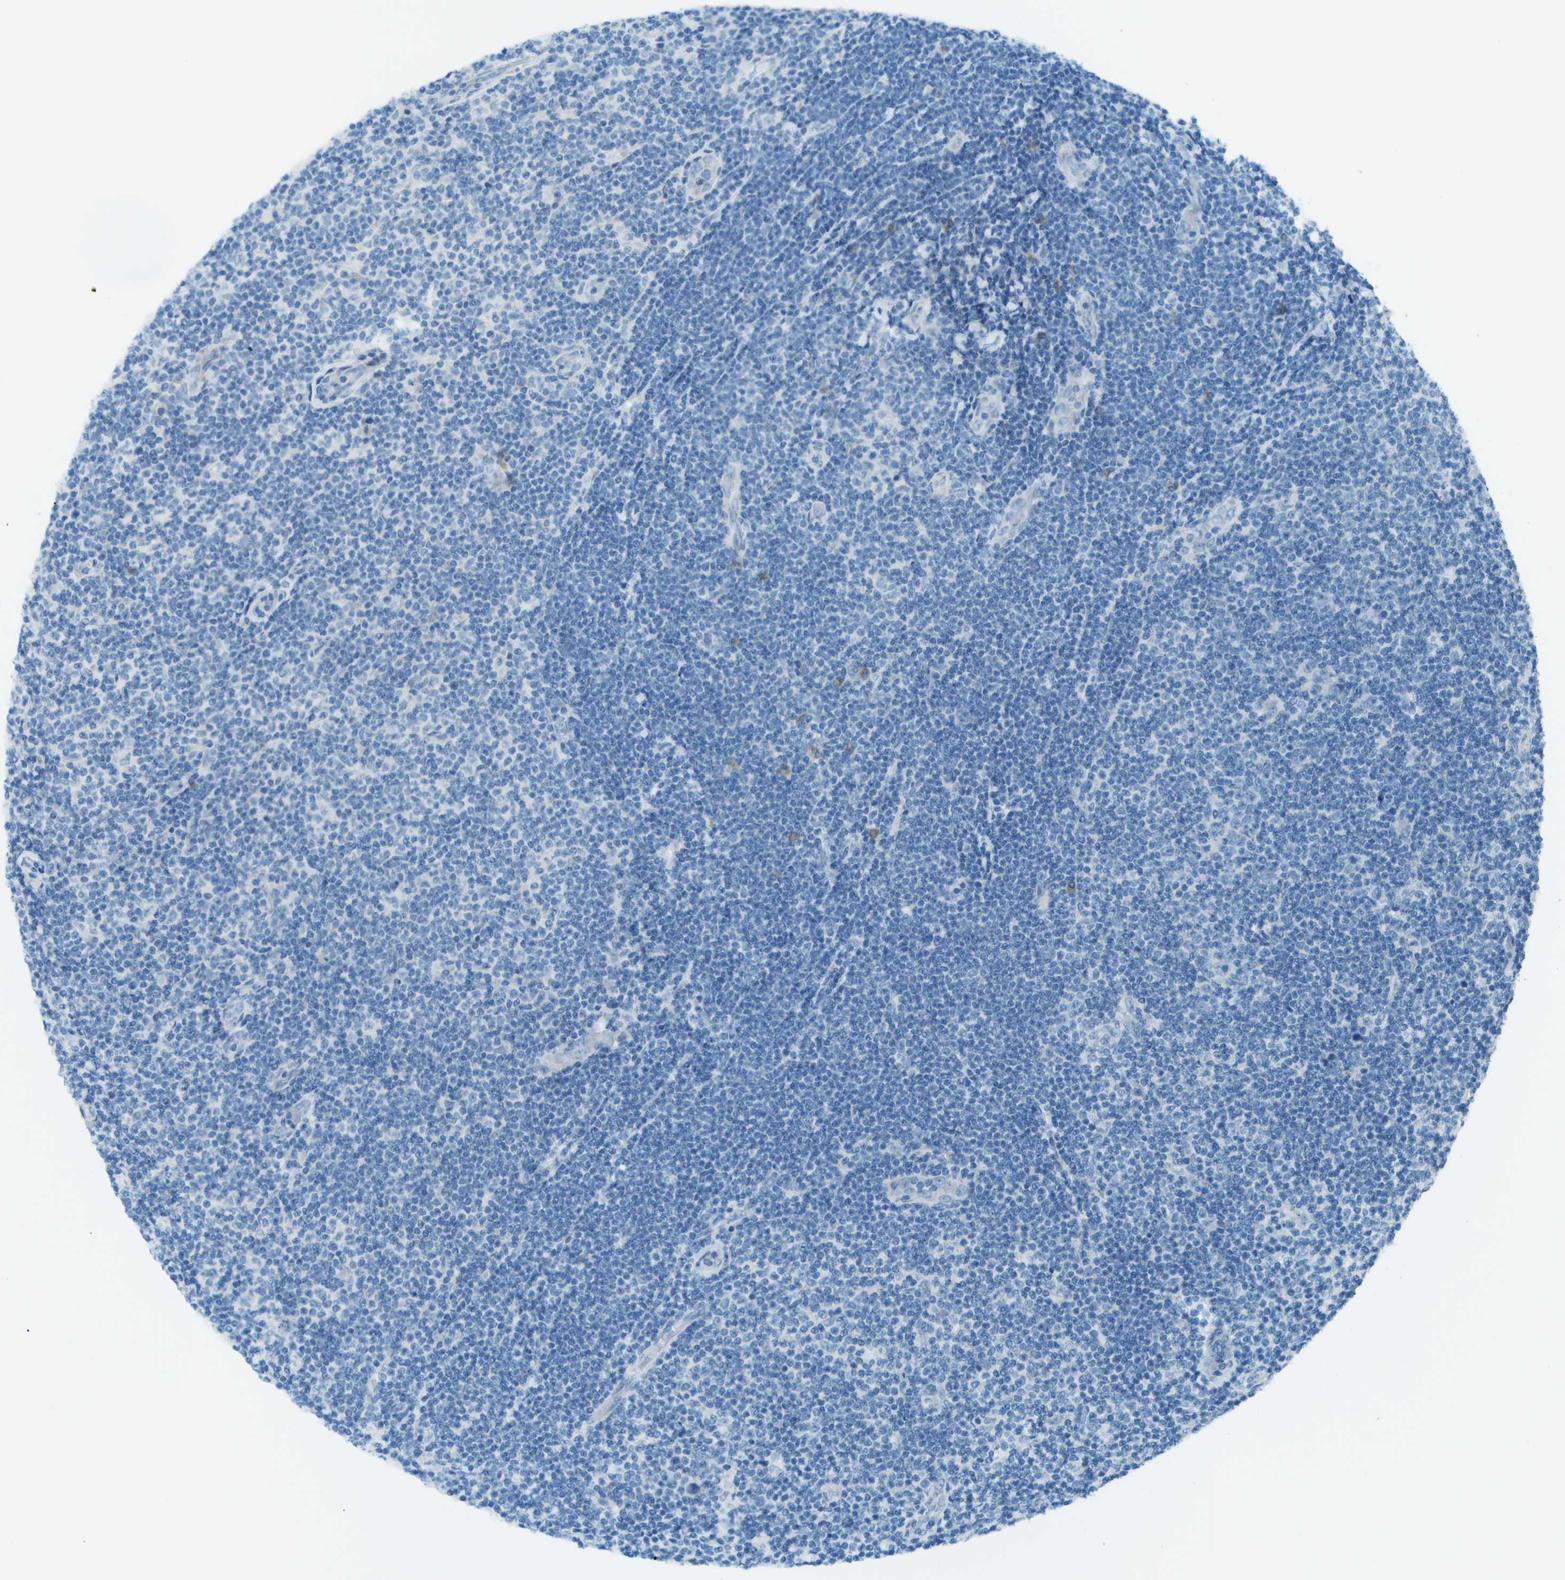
{"staining": {"intensity": "negative", "quantity": "none", "location": "none"}, "tissue": "lymphoma", "cell_type": "Tumor cells", "image_type": "cancer", "snomed": [{"axis": "morphology", "description": "Malignant lymphoma, non-Hodgkin's type, Low grade"}, {"axis": "topography", "description": "Lymph node"}], "caption": "Tumor cells are negative for brown protein staining in lymphoma. (Immunohistochemistry (ihc), brightfield microscopy, high magnification).", "gene": "KCTD3", "patient": {"sex": "male", "age": 83}}